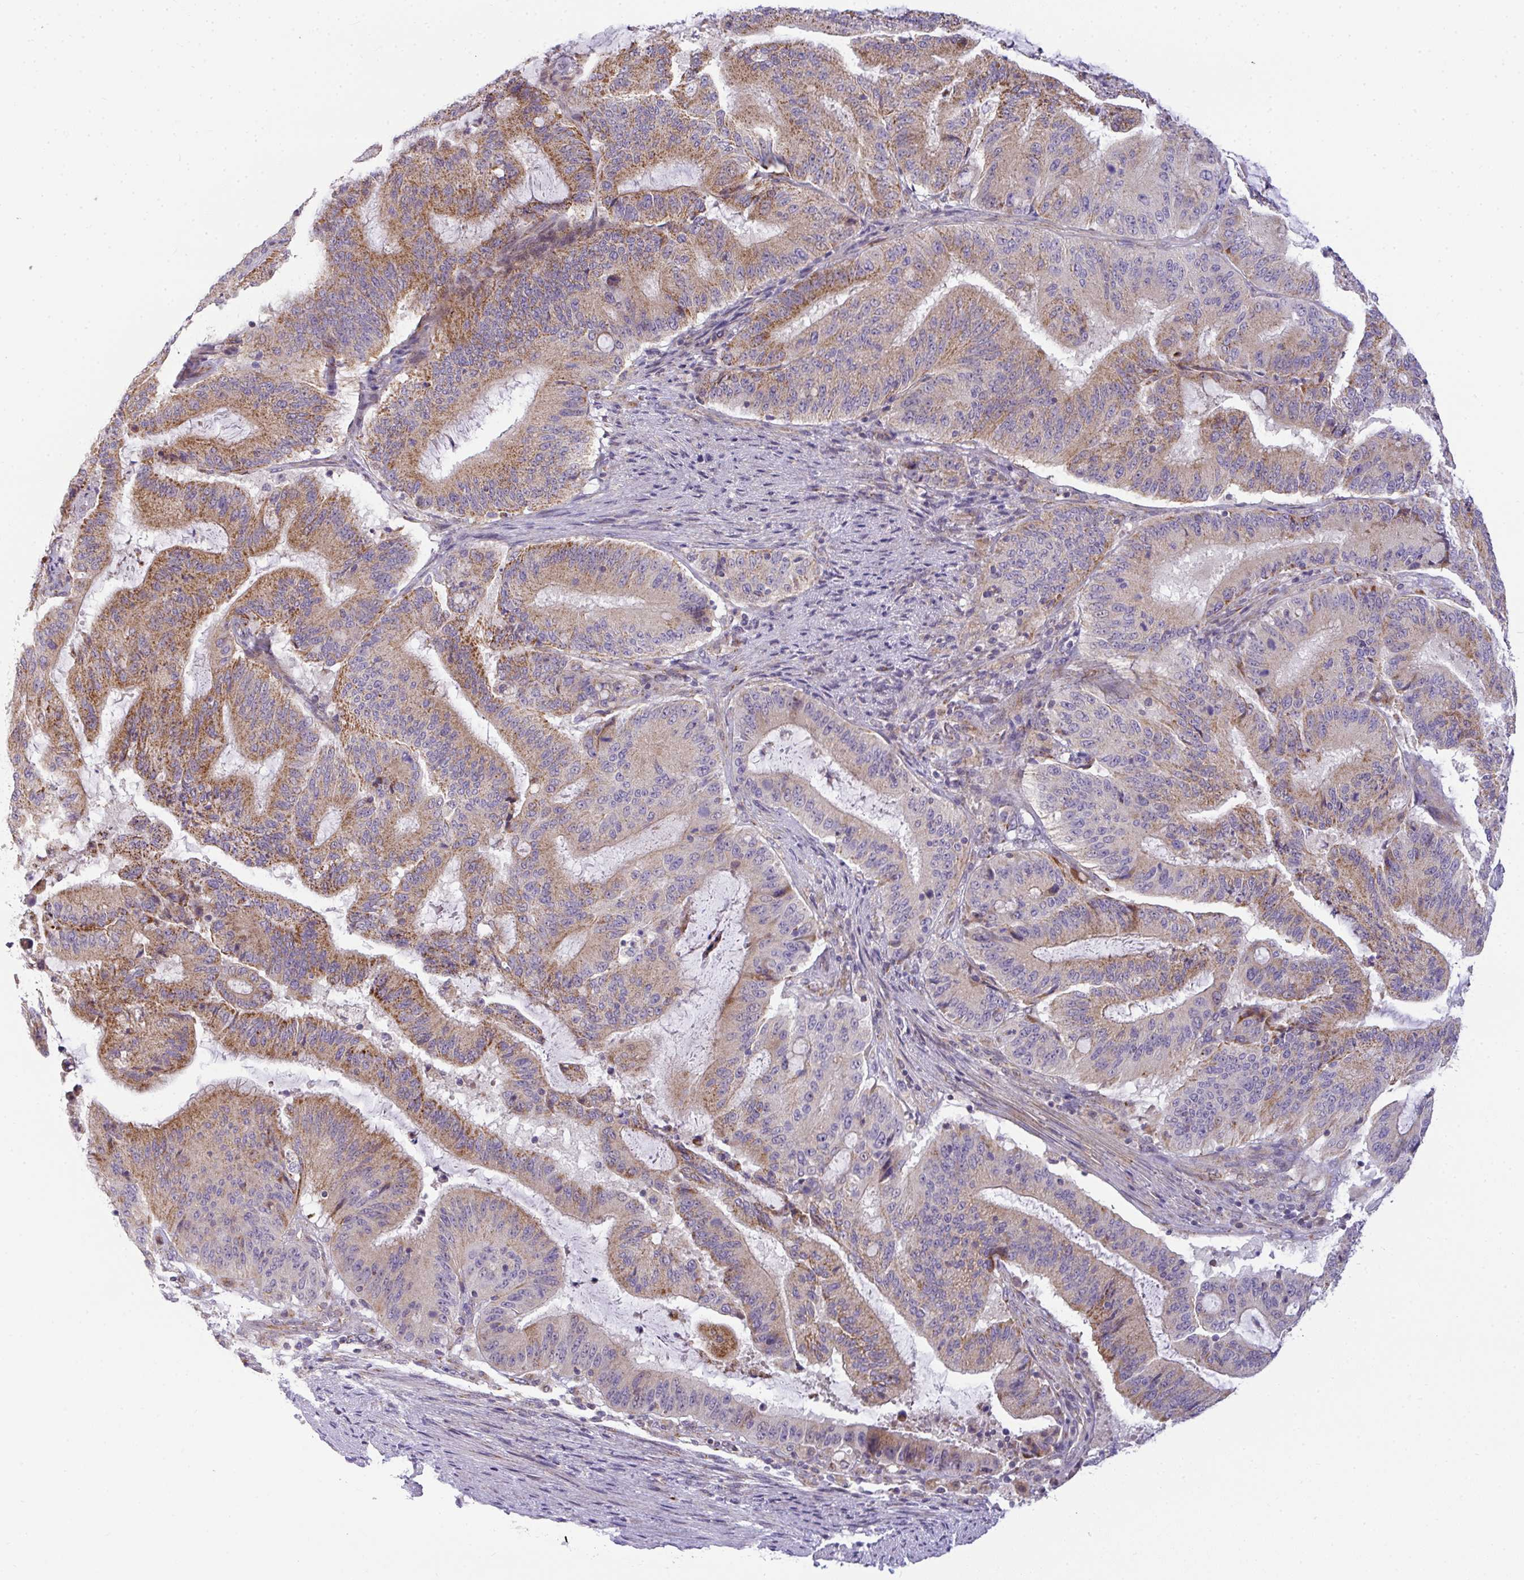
{"staining": {"intensity": "moderate", "quantity": ">75%", "location": "cytoplasmic/membranous"}, "tissue": "liver cancer", "cell_type": "Tumor cells", "image_type": "cancer", "snomed": [{"axis": "morphology", "description": "Normal tissue, NOS"}, {"axis": "morphology", "description": "Cholangiocarcinoma"}, {"axis": "topography", "description": "Liver"}, {"axis": "topography", "description": "Peripheral nerve tissue"}], "caption": "A photomicrograph of liver cholangiocarcinoma stained for a protein shows moderate cytoplasmic/membranous brown staining in tumor cells. Using DAB (3,3'-diaminobenzidine) (brown) and hematoxylin (blue) stains, captured at high magnification using brightfield microscopy.", "gene": "SRRM4", "patient": {"sex": "female", "age": 73}}